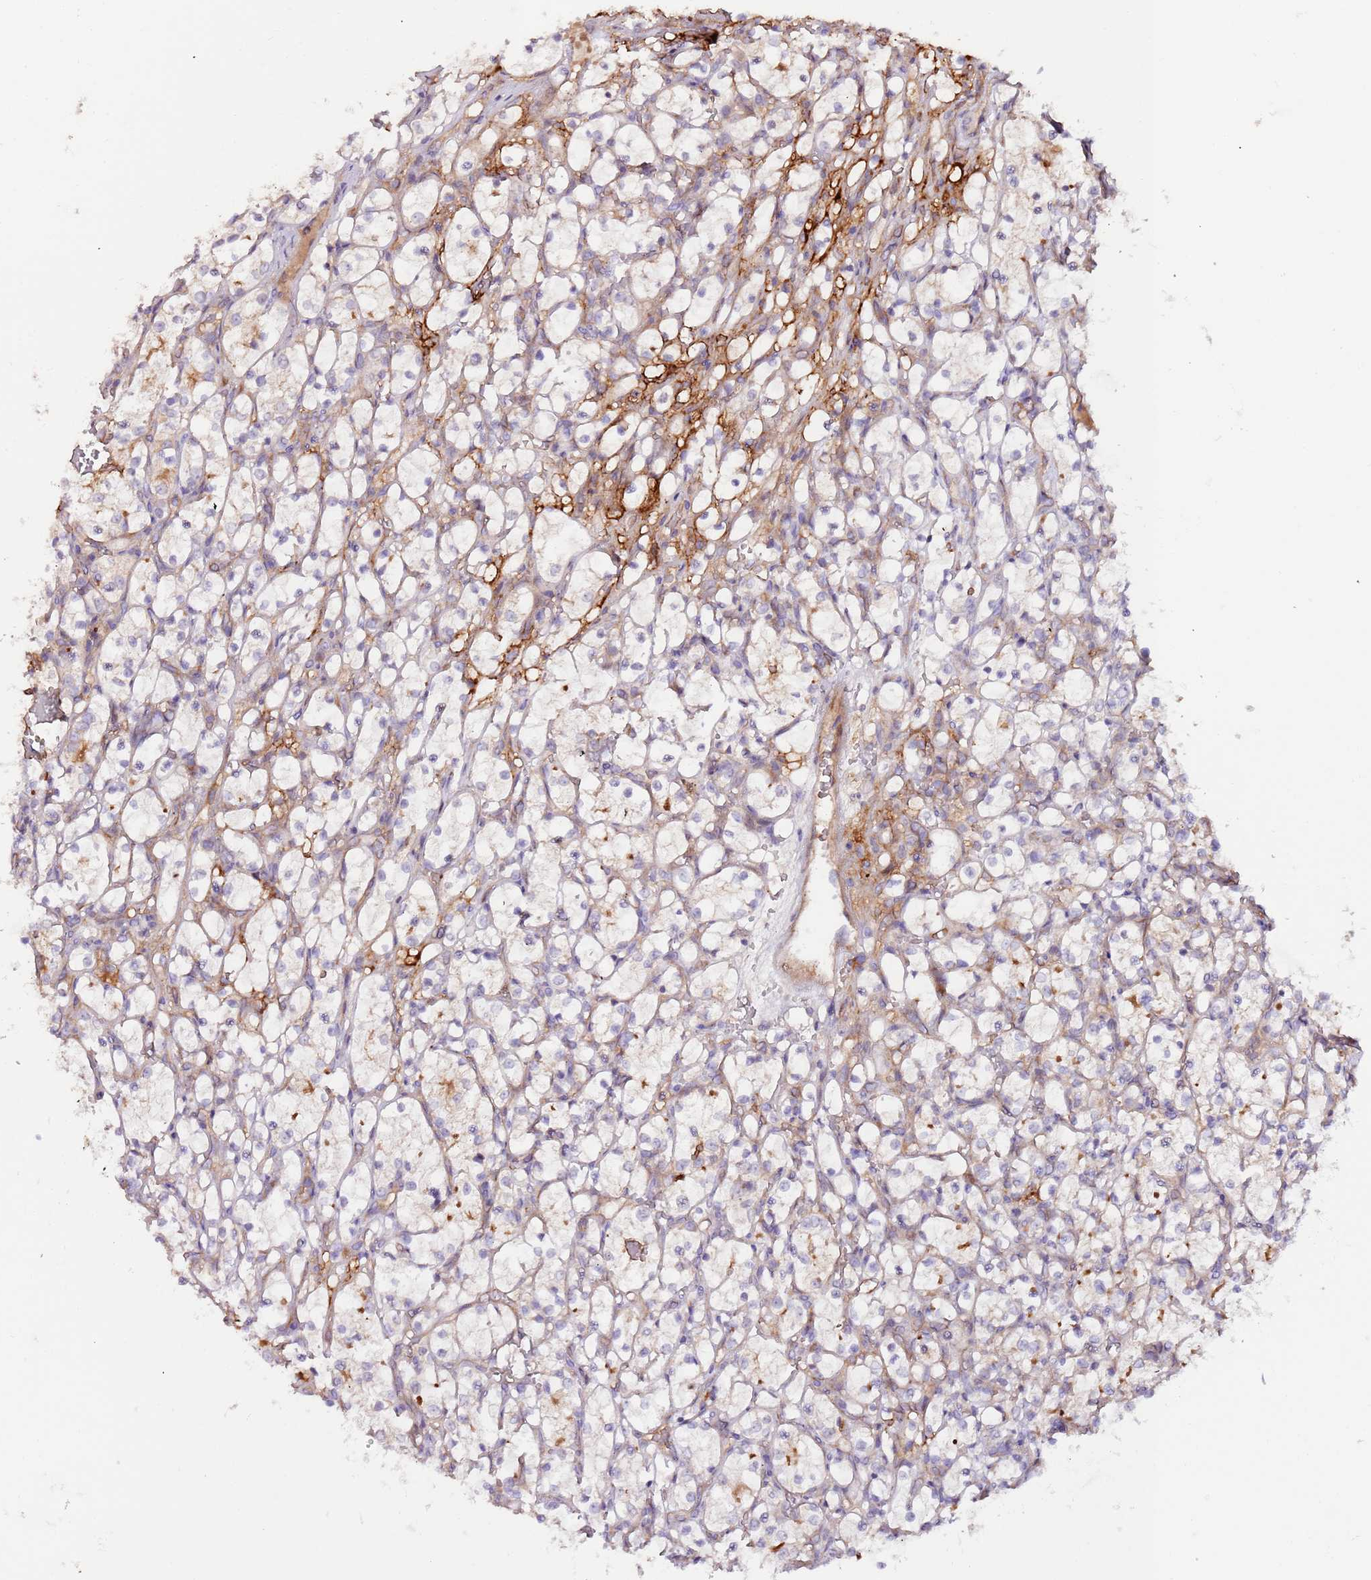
{"staining": {"intensity": "weak", "quantity": "<25%", "location": "cytoplasmic/membranous"}, "tissue": "renal cancer", "cell_type": "Tumor cells", "image_type": "cancer", "snomed": [{"axis": "morphology", "description": "Adenocarcinoma, NOS"}, {"axis": "topography", "description": "Kidney"}], "caption": "A high-resolution histopathology image shows IHC staining of adenocarcinoma (renal), which demonstrates no significant staining in tumor cells.", "gene": "FLVCR1", "patient": {"sex": "female", "age": 69}}